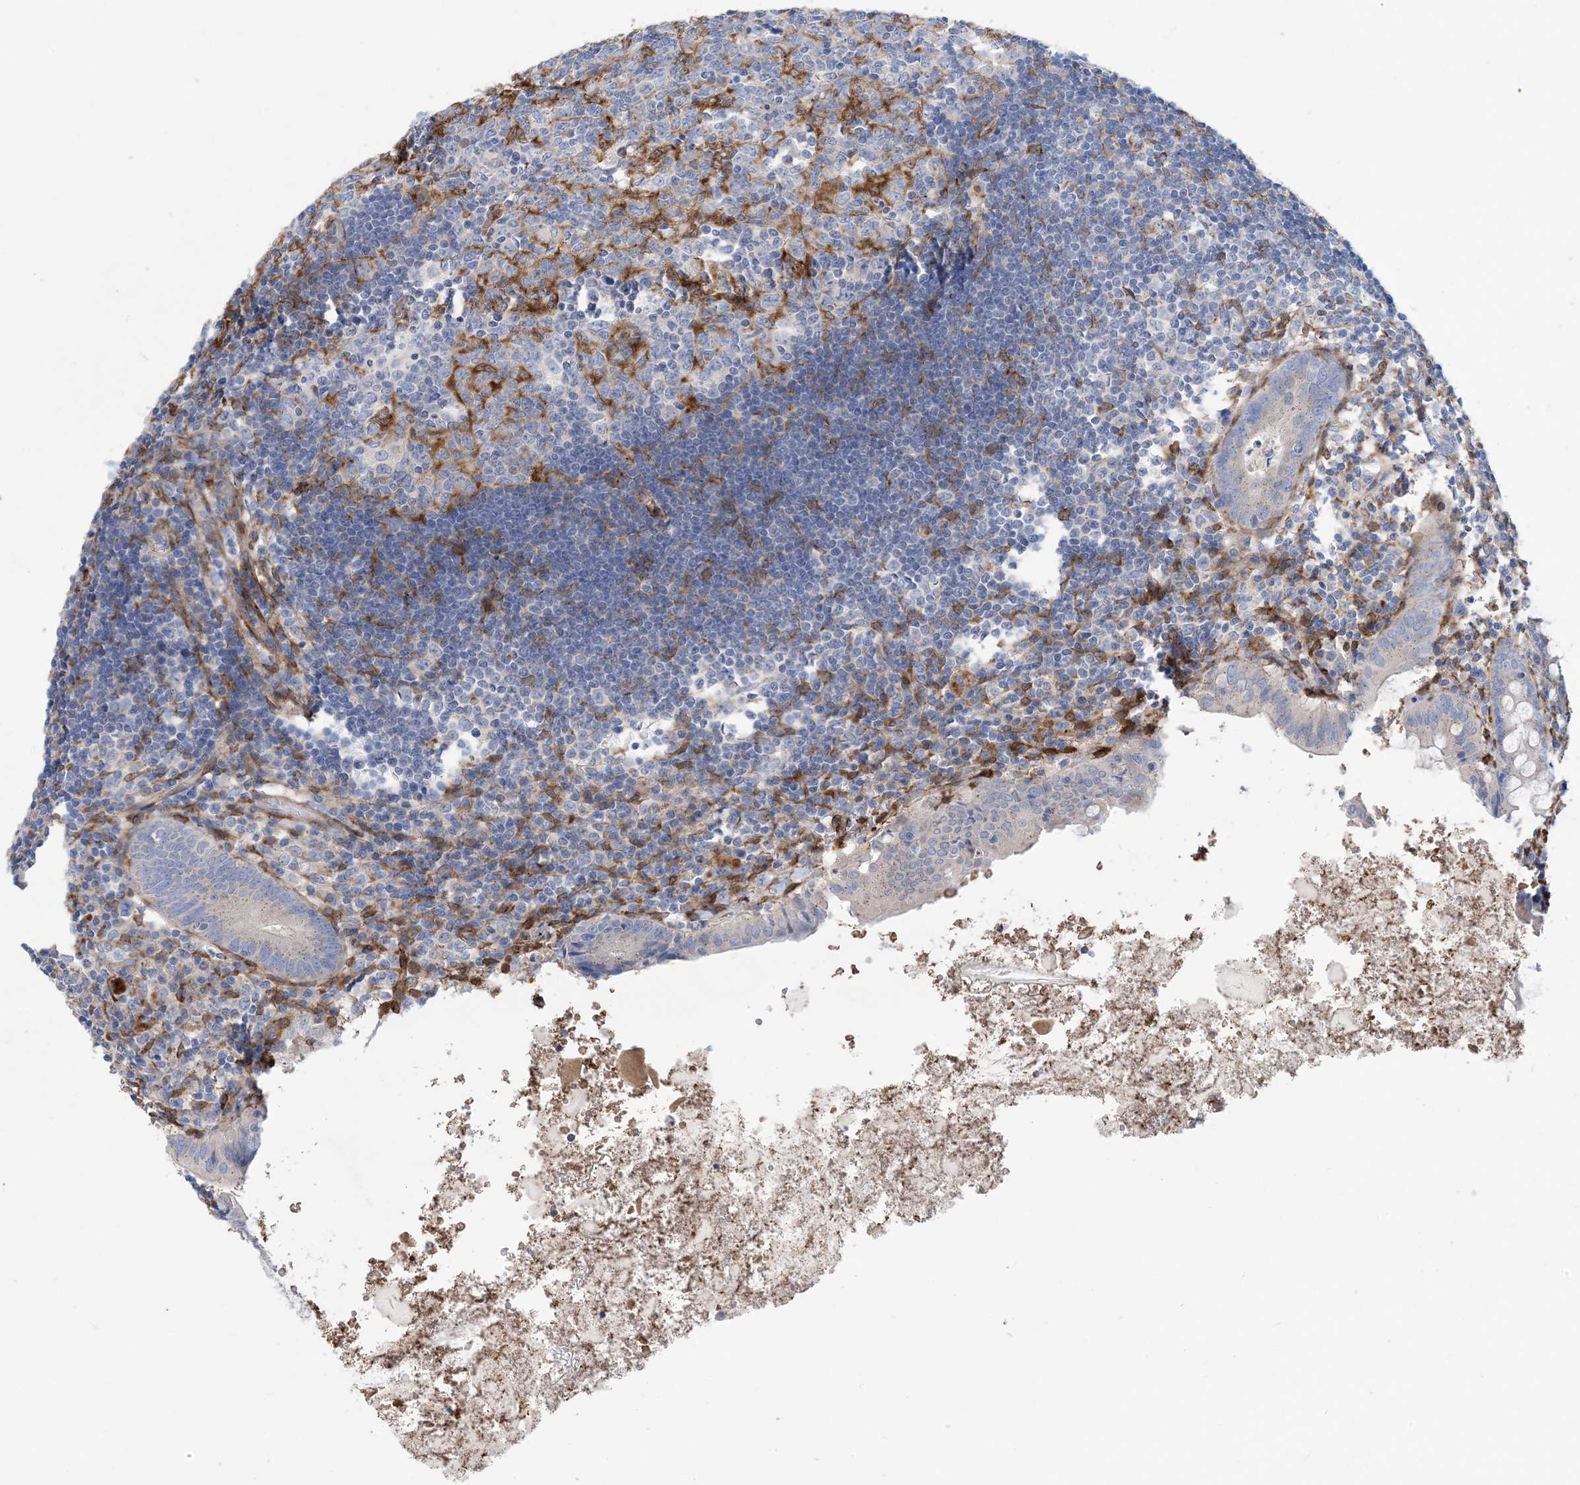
{"staining": {"intensity": "negative", "quantity": "none", "location": "none"}, "tissue": "appendix", "cell_type": "Glandular cells", "image_type": "normal", "snomed": [{"axis": "morphology", "description": "Normal tissue, NOS"}, {"axis": "topography", "description": "Appendix"}], "caption": "A micrograph of appendix stained for a protein displays no brown staining in glandular cells. The staining is performed using DAB brown chromogen with nuclei counter-stained in using hematoxylin.", "gene": "RBMS3", "patient": {"sex": "female", "age": 54}}